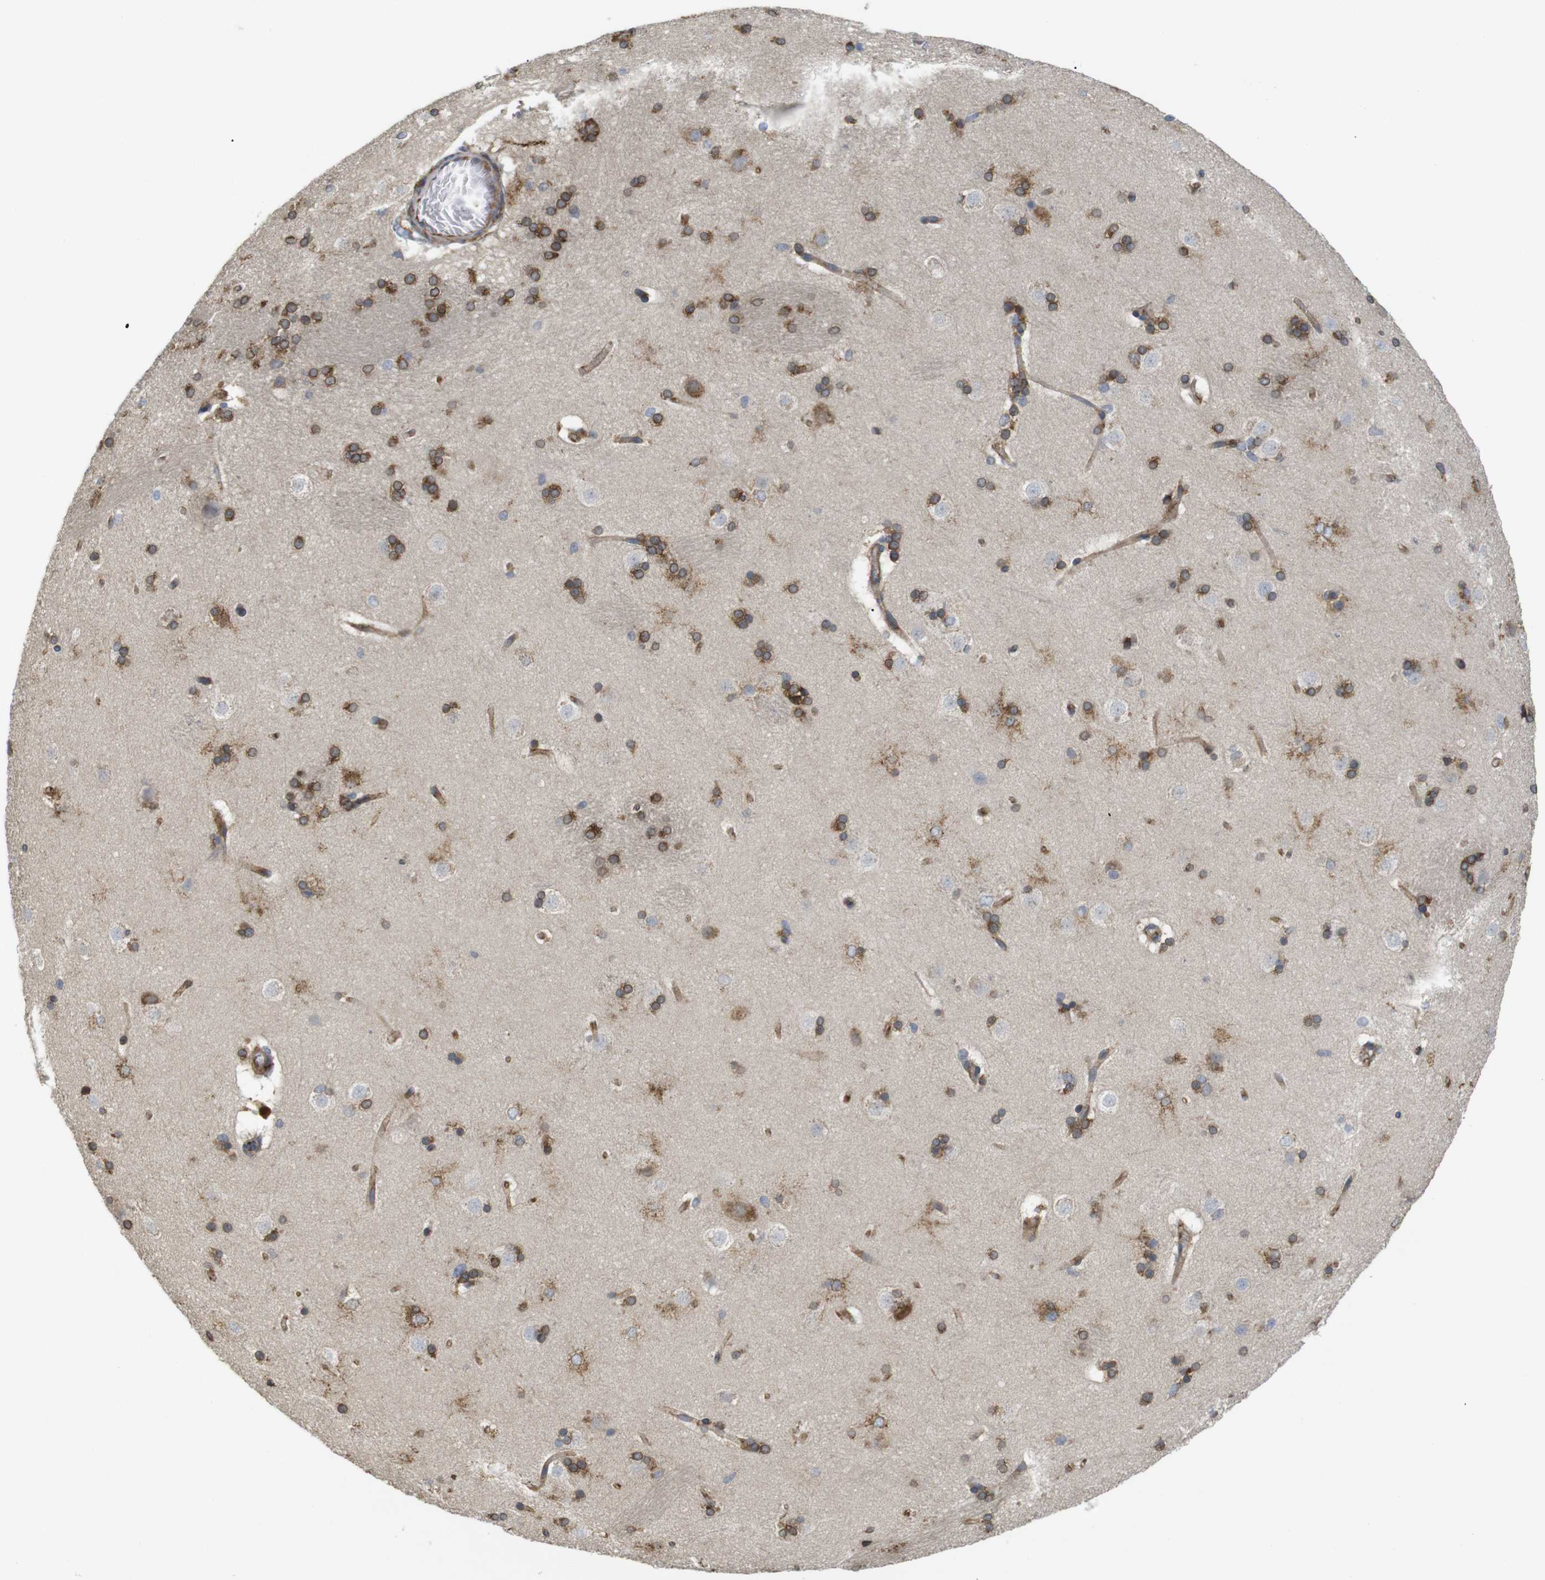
{"staining": {"intensity": "strong", "quantity": ">75%", "location": "cytoplasmic/membranous"}, "tissue": "caudate", "cell_type": "Glial cells", "image_type": "normal", "snomed": [{"axis": "morphology", "description": "Normal tissue, NOS"}, {"axis": "topography", "description": "Lateral ventricle wall"}], "caption": "An image showing strong cytoplasmic/membranous expression in about >75% of glial cells in benign caudate, as visualized by brown immunohistochemical staining.", "gene": "PCNX2", "patient": {"sex": "female", "age": 19}}